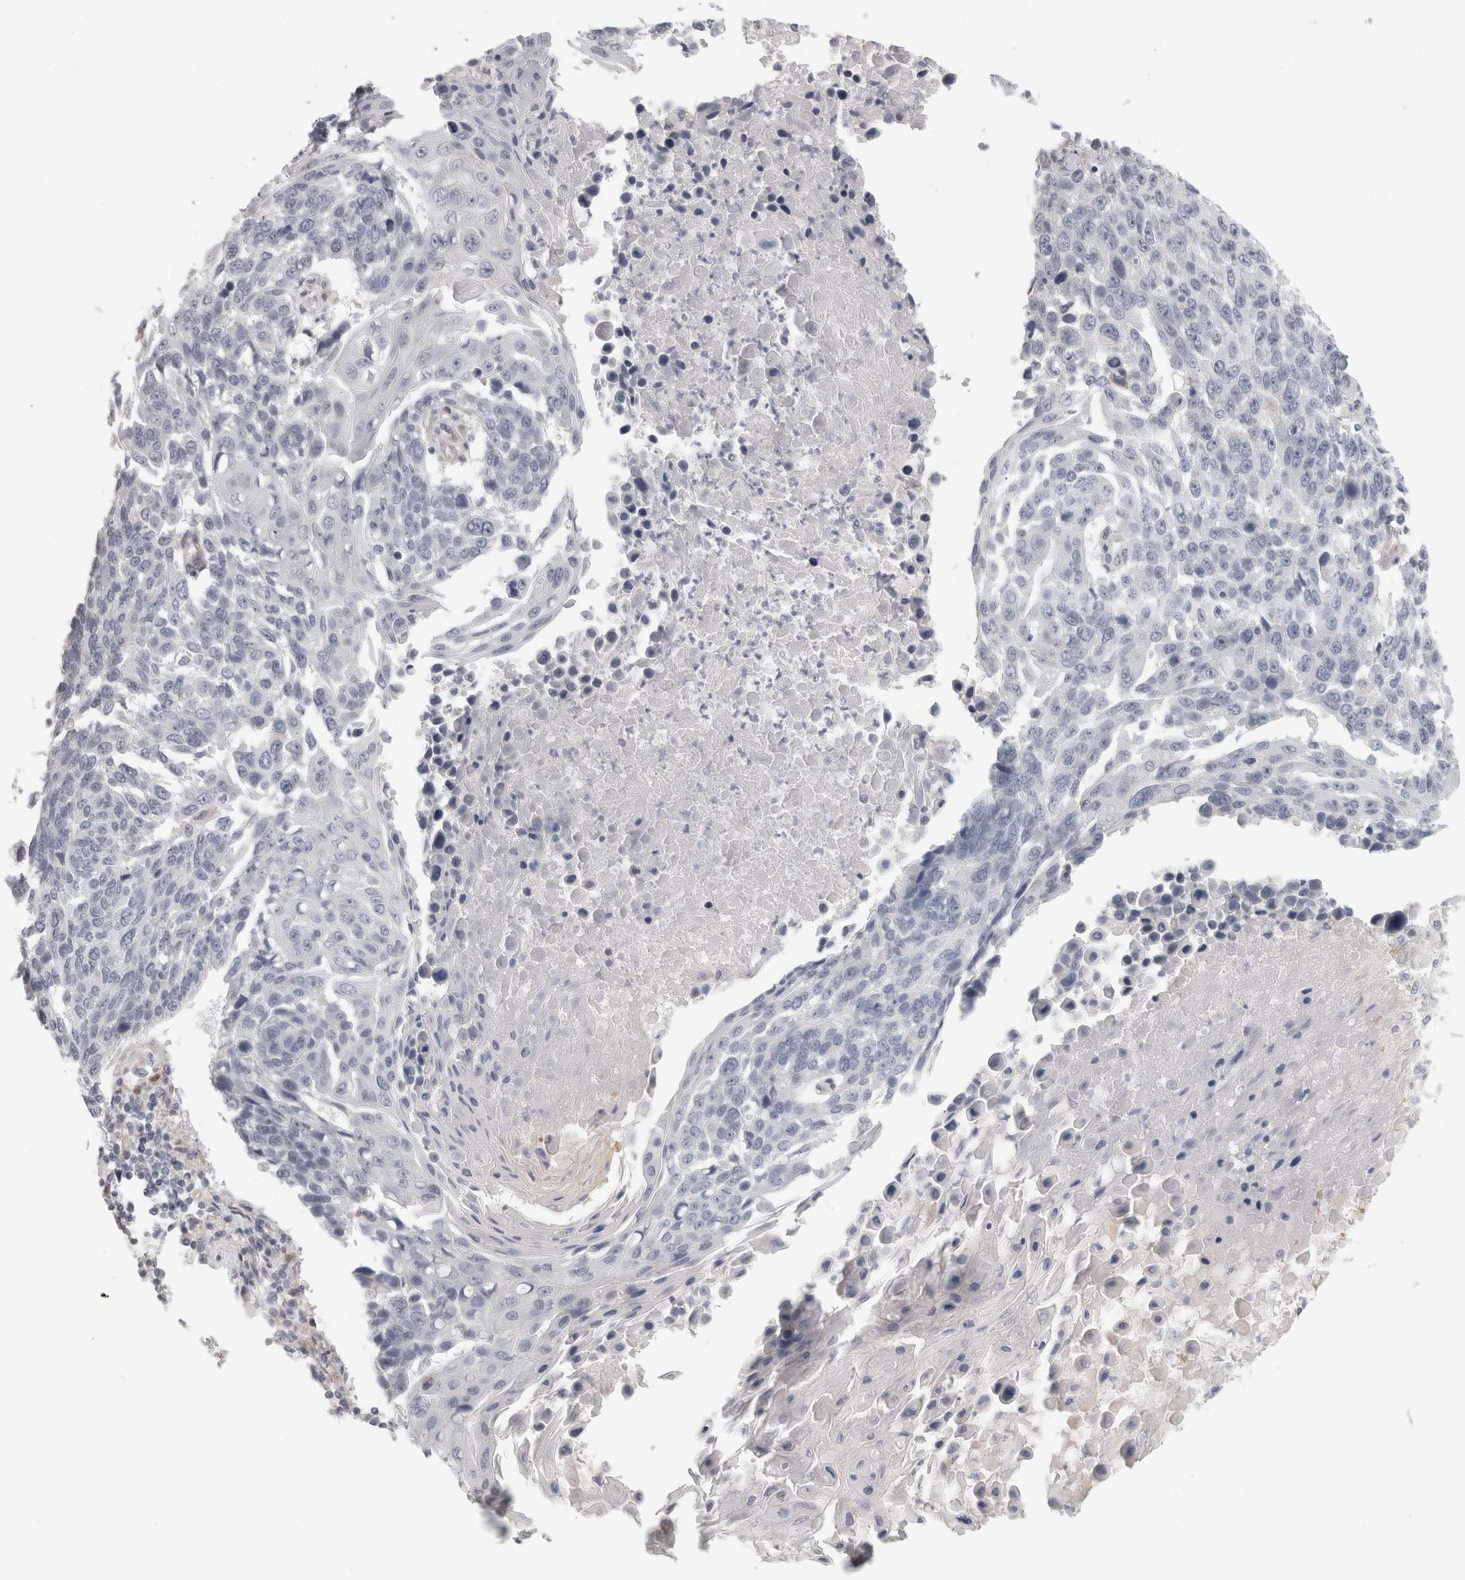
{"staining": {"intensity": "negative", "quantity": "none", "location": "none"}, "tissue": "lung cancer", "cell_type": "Tumor cells", "image_type": "cancer", "snomed": [{"axis": "morphology", "description": "Squamous cell carcinoma, NOS"}, {"axis": "topography", "description": "Lung"}], "caption": "Lung squamous cell carcinoma stained for a protein using IHC demonstrates no staining tumor cells.", "gene": "FBLIM1", "patient": {"sex": "male", "age": 66}}